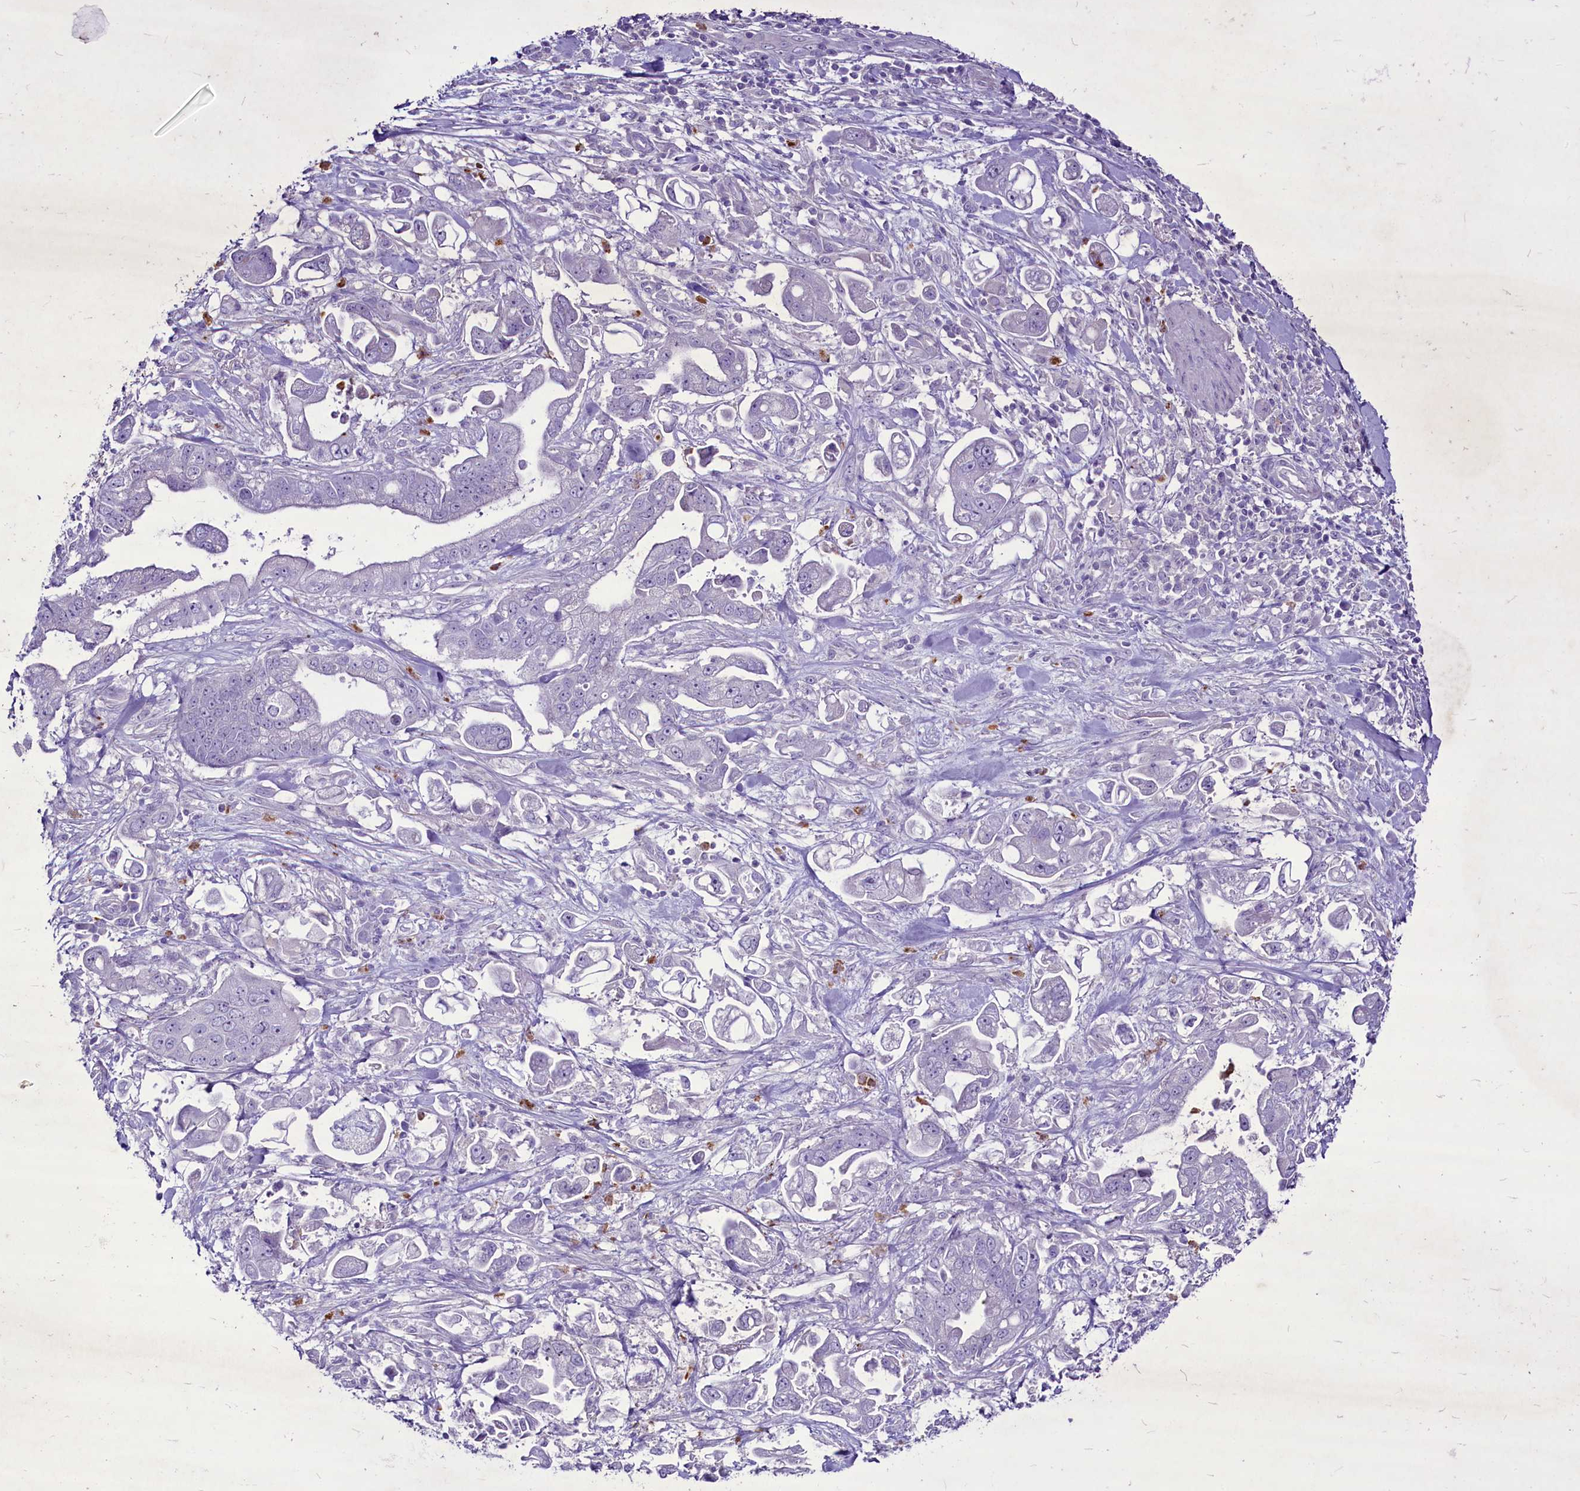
{"staining": {"intensity": "negative", "quantity": "none", "location": "none"}, "tissue": "stomach cancer", "cell_type": "Tumor cells", "image_type": "cancer", "snomed": [{"axis": "morphology", "description": "Adenocarcinoma, NOS"}, {"axis": "topography", "description": "Stomach"}], "caption": "Stomach adenocarcinoma was stained to show a protein in brown. There is no significant positivity in tumor cells. Brightfield microscopy of immunohistochemistry (IHC) stained with DAB (brown) and hematoxylin (blue), captured at high magnification.", "gene": "FAM209B", "patient": {"sex": "male", "age": 62}}